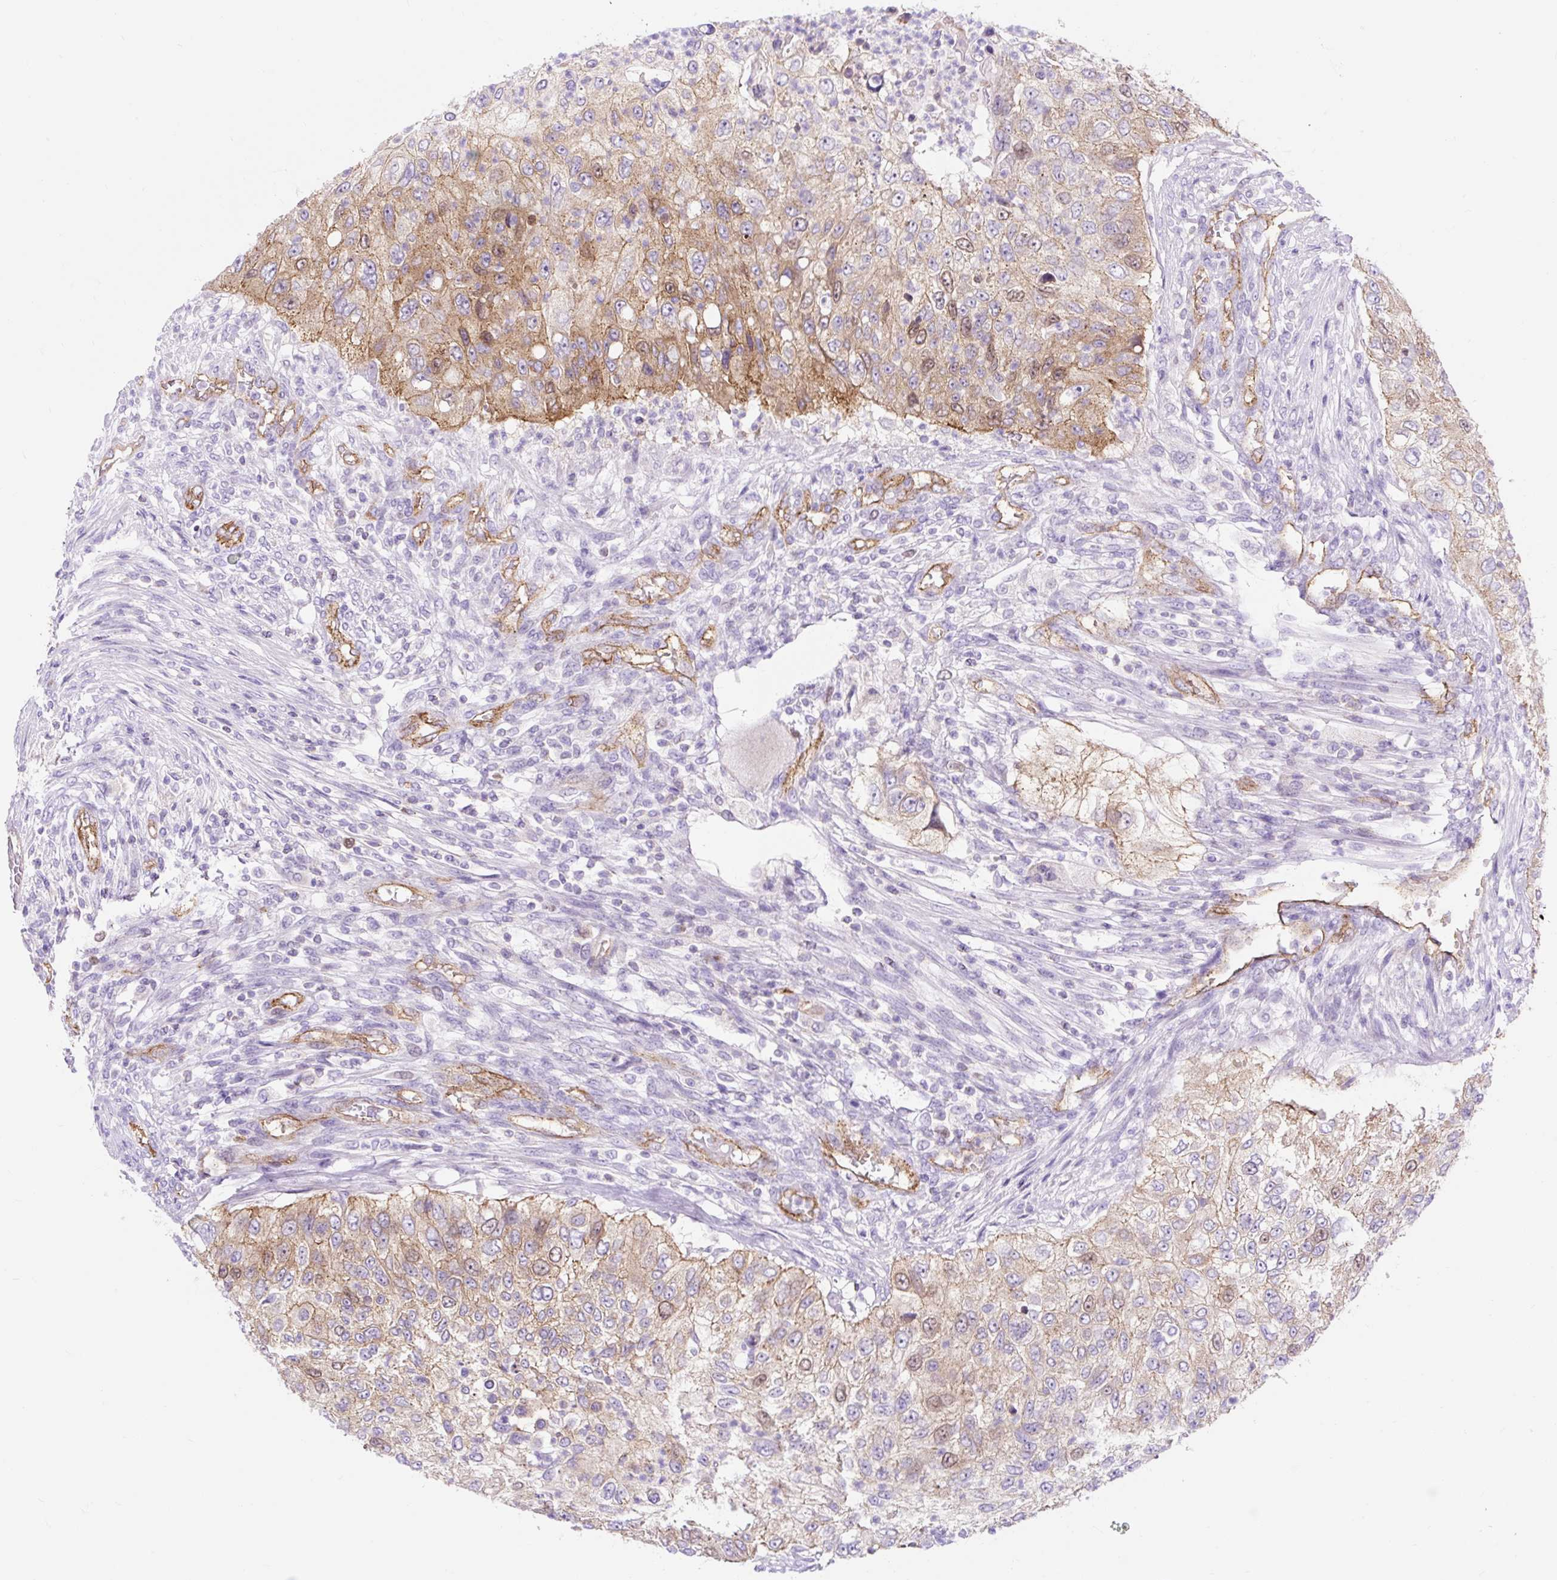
{"staining": {"intensity": "moderate", "quantity": "25%-75%", "location": "cytoplasmic/membranous"}, "tissue": "urothelial cancer", "cell_type": "Tumor cells", "image_type": "cancer", "snomed": [{"axis": "morphology", "description": "Urothelial carcinoma, High grade"}, {"axis": "topography", "description": "Urinary bladder"}], "caption": "Urothelial carcinoma (high-grade) was stained to show a protein in brown. There is medium levels of moderate cytoplasmic/membranous expression in approximately 25%-75% of tumor cells. (Stains: DAB in brown, nuclei in blue, Microscopy: brightfield microscopy at high magnification).", "gene": "HIP1R", "patient": {"sex": "female", "age": 60}}